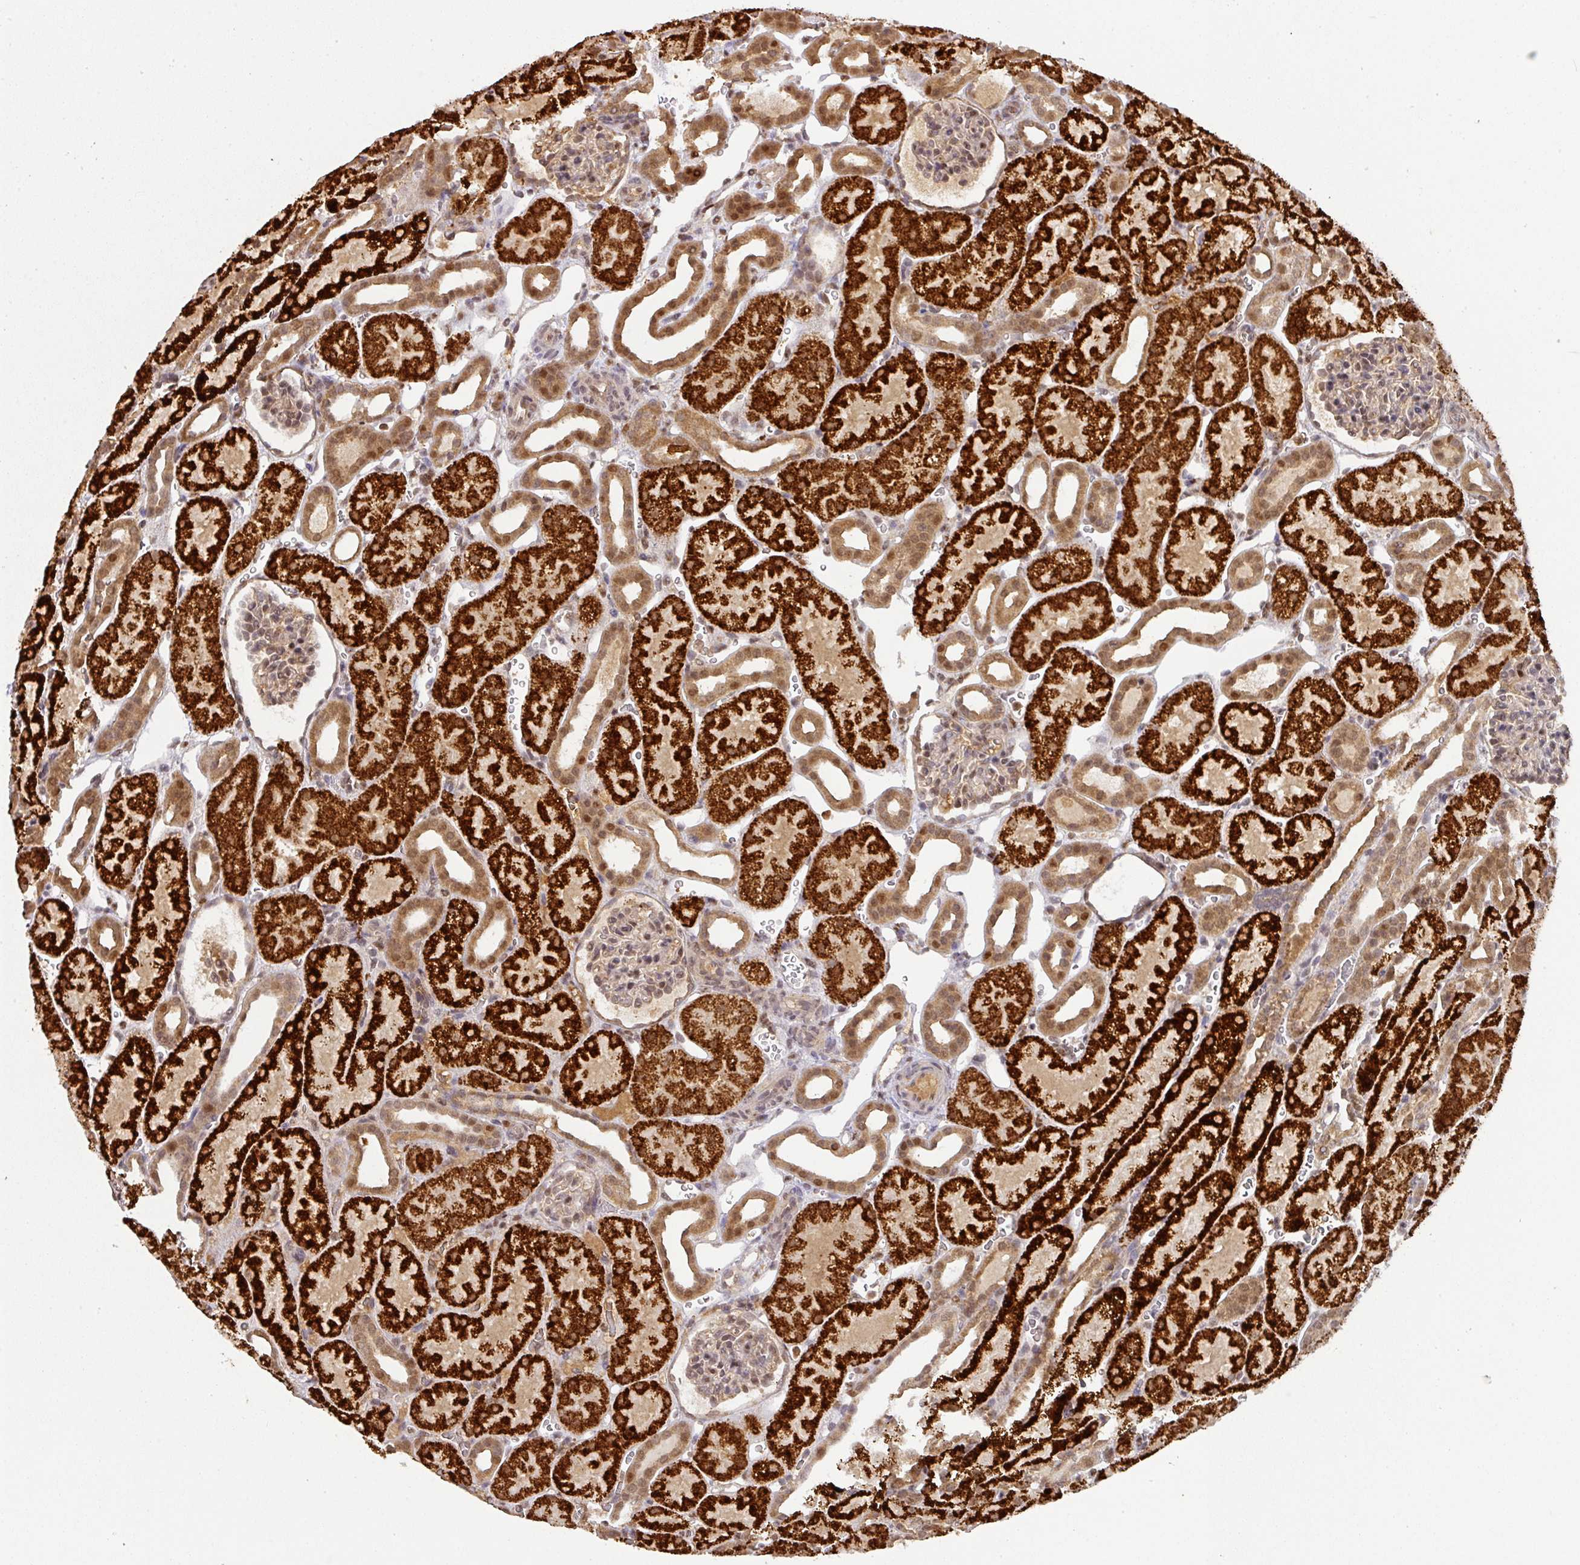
{"staining": {"intensity": "moderate", "quantity": "<25%", "location": "nuclear"}, "tissue": "kidney", "cell_type": "Cells in glomeruli", "image_type": "normal", "snomed": [{"axis": "morphology", "description": "Normal tissue, NOS"}, {"axis": "topography", "description": "Kidney"}], "caption": "Immunohistochemical staining of unremarkable human kidney reveals low levels of moderate nuclear staining in approximately <25% of cells in glomeruli.", "gene": "RANBP9", "patient": {"sex": "male", "age": 2}}